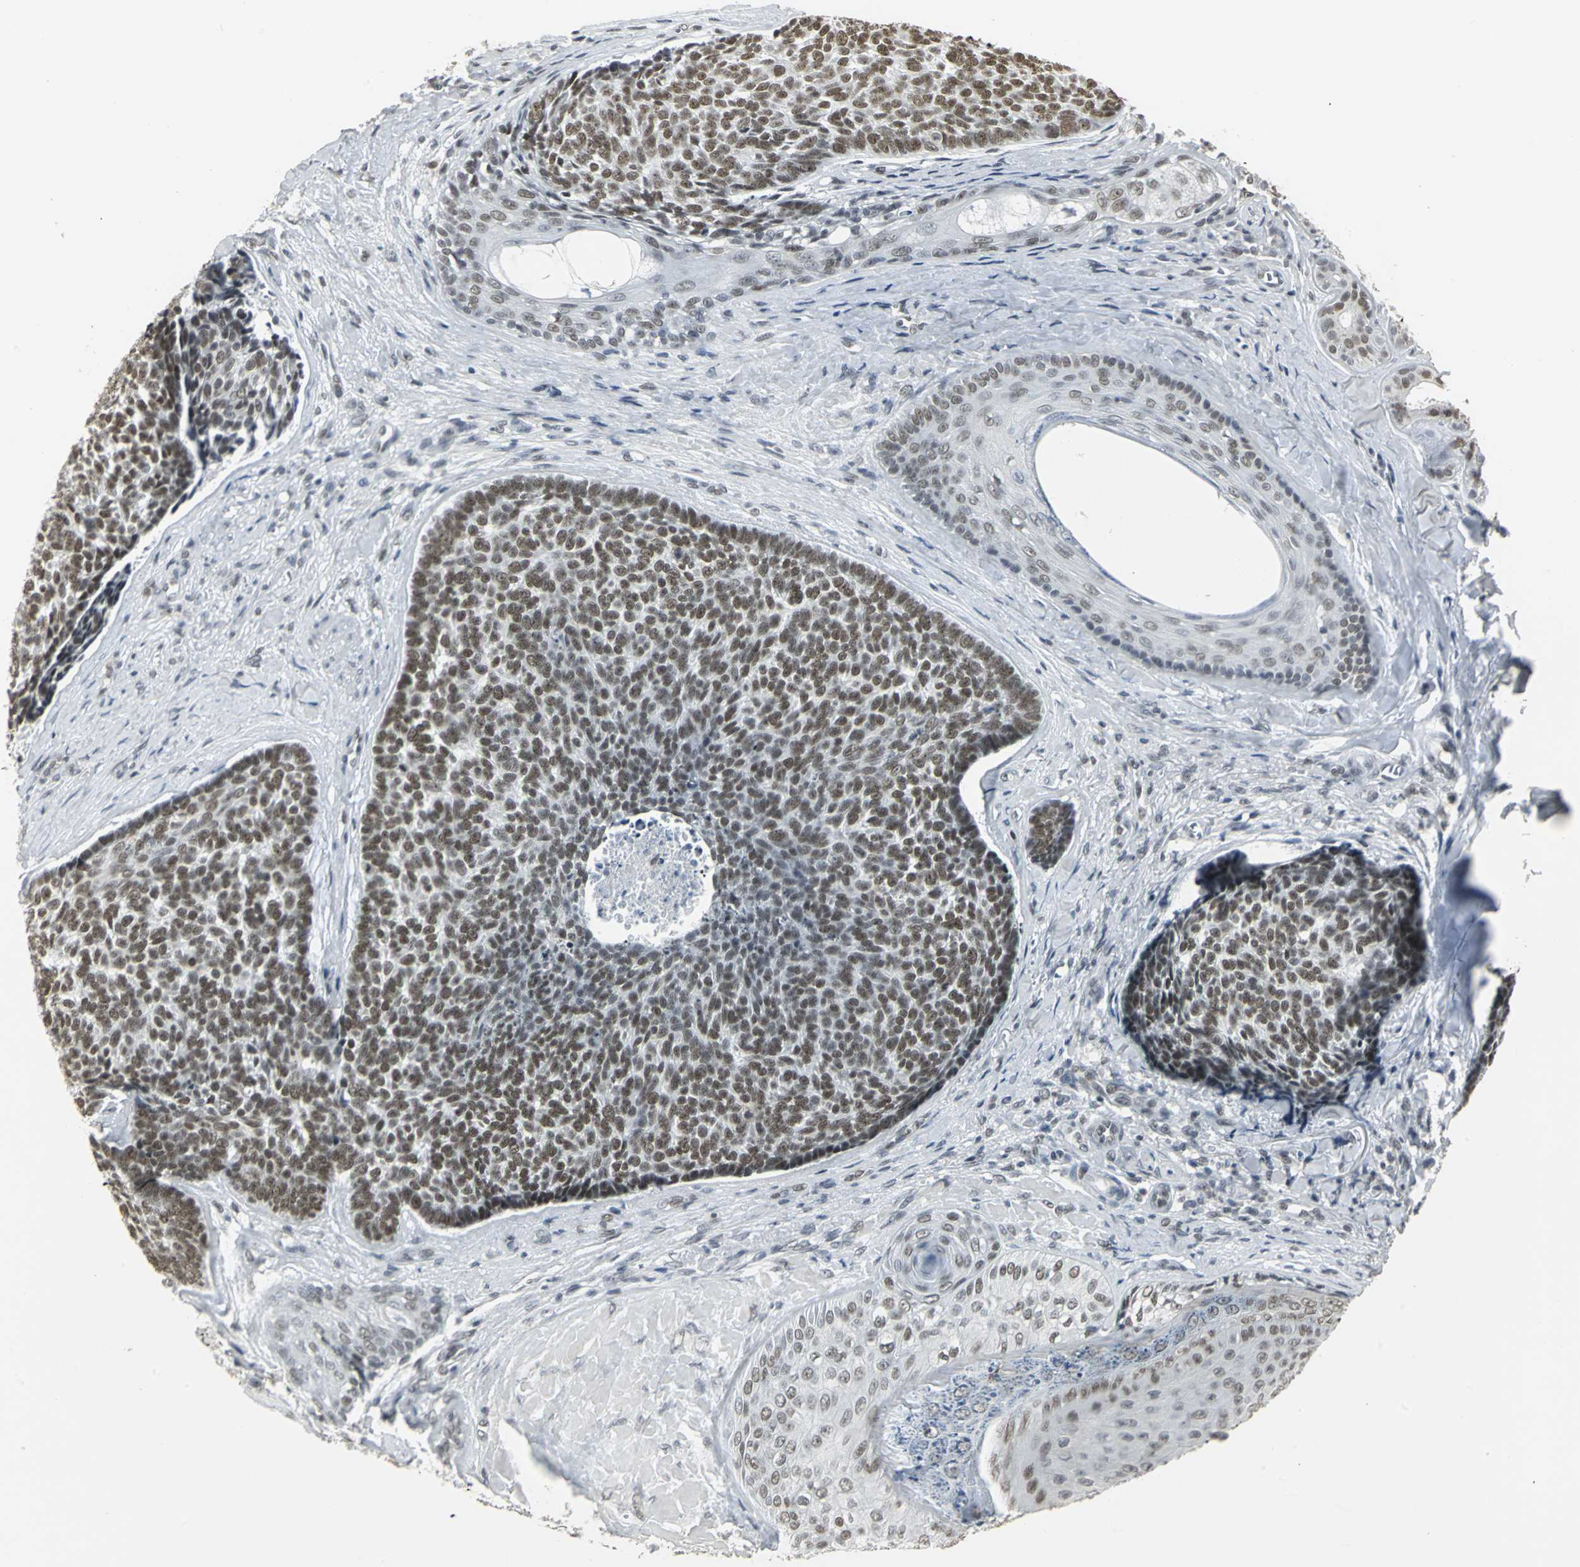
{"staining": {"intensity": "strong", "quantity": ">75%", "location": "nuclear"}, "tissue": "skin cancer", "cell_type": "Tumor cells", "image_type": "cancer", "snomed": [{"axis": "morphology", "description": "Basal cell carcinoma"}, {"axis": "topography", "description": "Skin"}], "caption": "Immunohistochemical staining of human skin basal cell carcinoma displays high levels of strong nuclear protein positivity in approximately >75% of tumor cells.", "gene": "CBX3", "patient": {"sex": "male", "age": 84}}